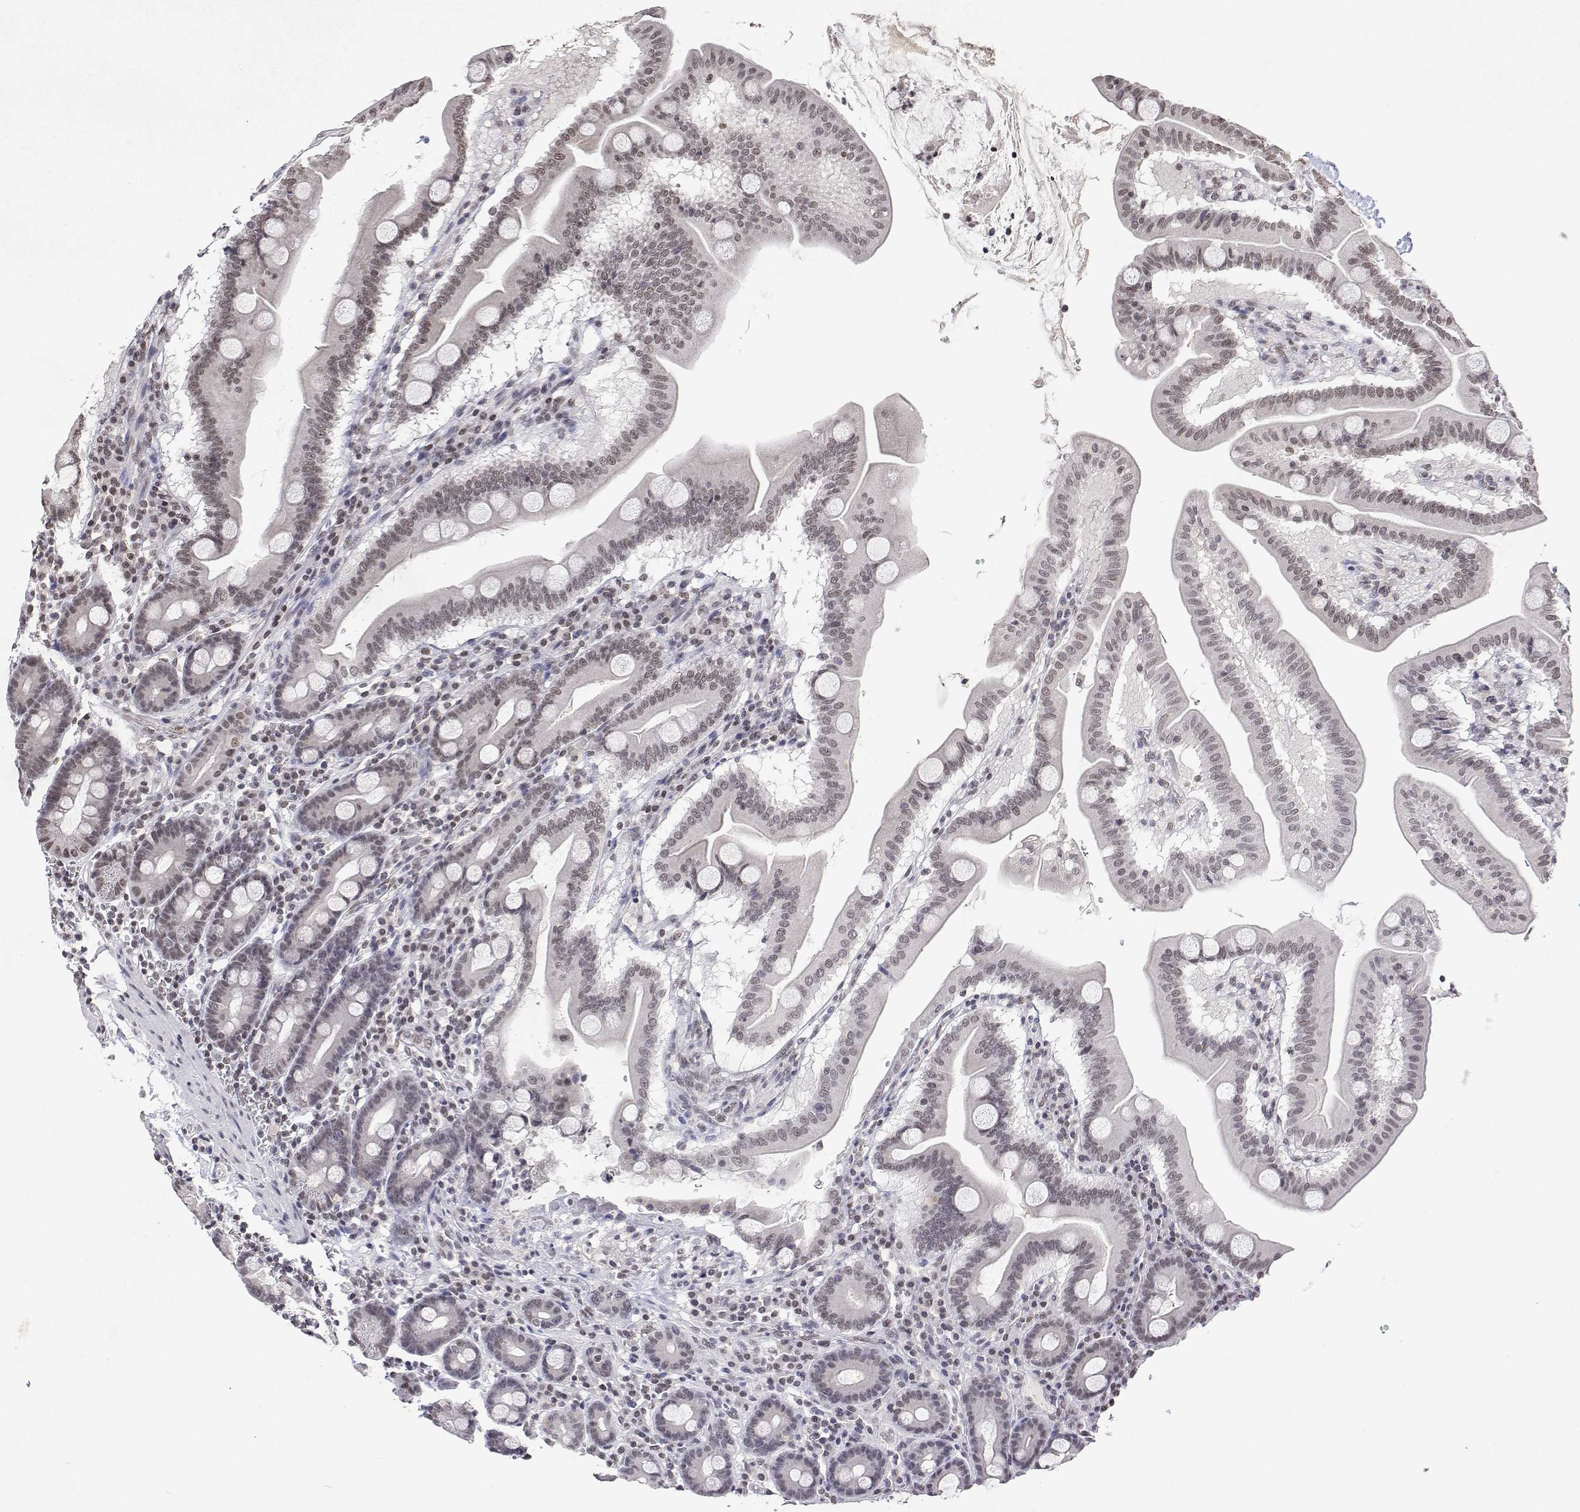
{"staining": {"intensity": "weak", "quantity": ">75%", "location": "nuclear"}, "tissue": "duodenum", "cell_type": "Glandular cells", "image_type": "normal", "snomed": [{"axis": "morphology", "description": "Normal tissue, NOS"}, {"axis": "topography", "description": "Pancreas"}, {"axis": "topography", "description": "Duodenum"}], "caption": "This is an image of IHC staining of normal duodenum, which shows weak staining in the nuclear of glandular cells.", "gene": "XPC", "patient": {"sex": "male", "age": 59}}